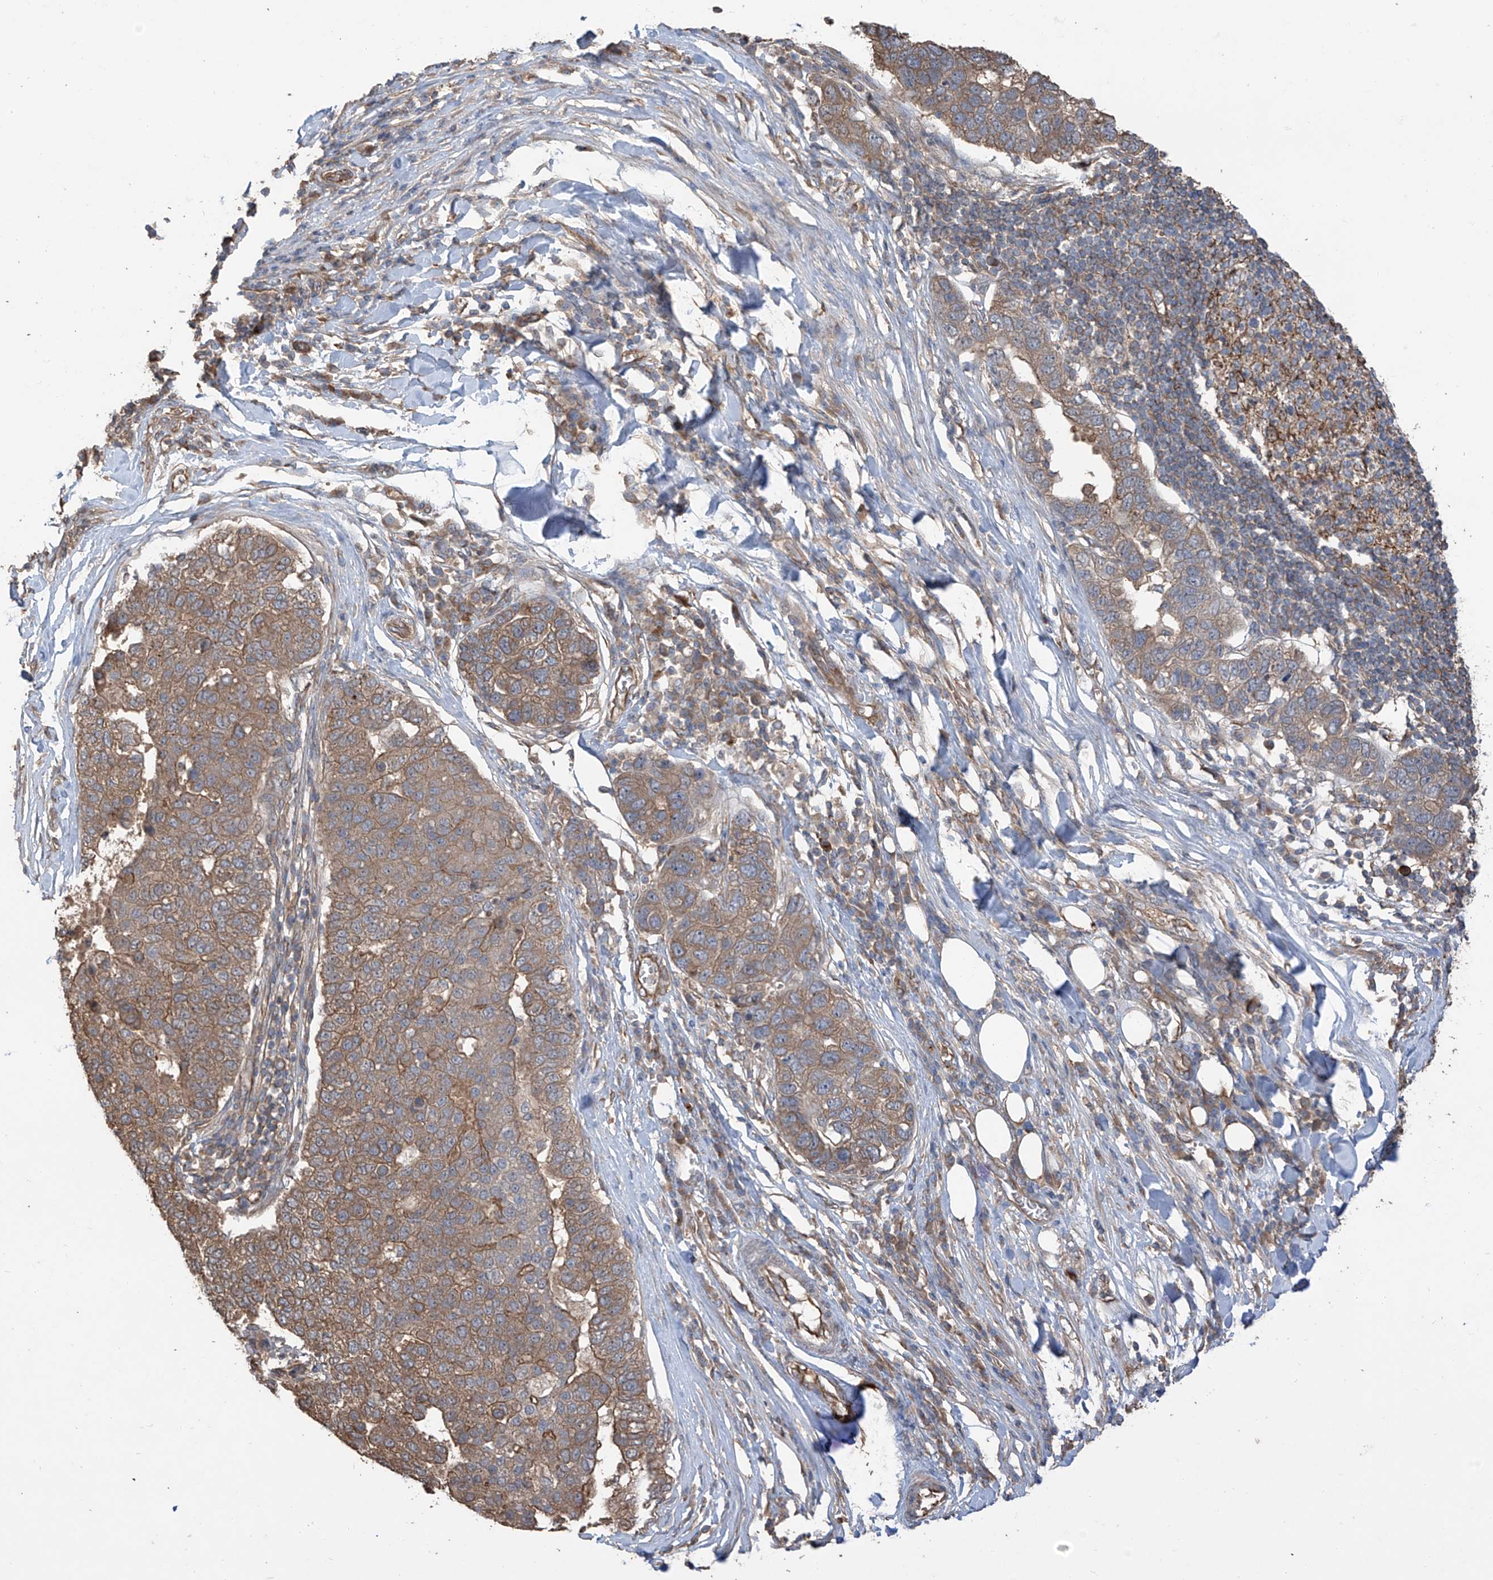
{"staining": {"intensity": "moderate", "quantity": ">75%", "location": "cytoplasmic/membranous"}, "tissue": "pancreatic cancer", "cell_type": "Tumor cells", "image_type": "cancer", "snomed": [{"axis": "morphology", "description": "Adenocarcinoma, NOS"}, {"axis": "topography", "description": "Pancreas"}], "caption": "About >75% of tumor cells in human pancreatic cancer demonstrate moderate cytoplasmic/membranous protein expression as visualized by brown immunohistochemical staining.", "gene": "AGBL5", "patient": {"sex": "female", "age": 61}}